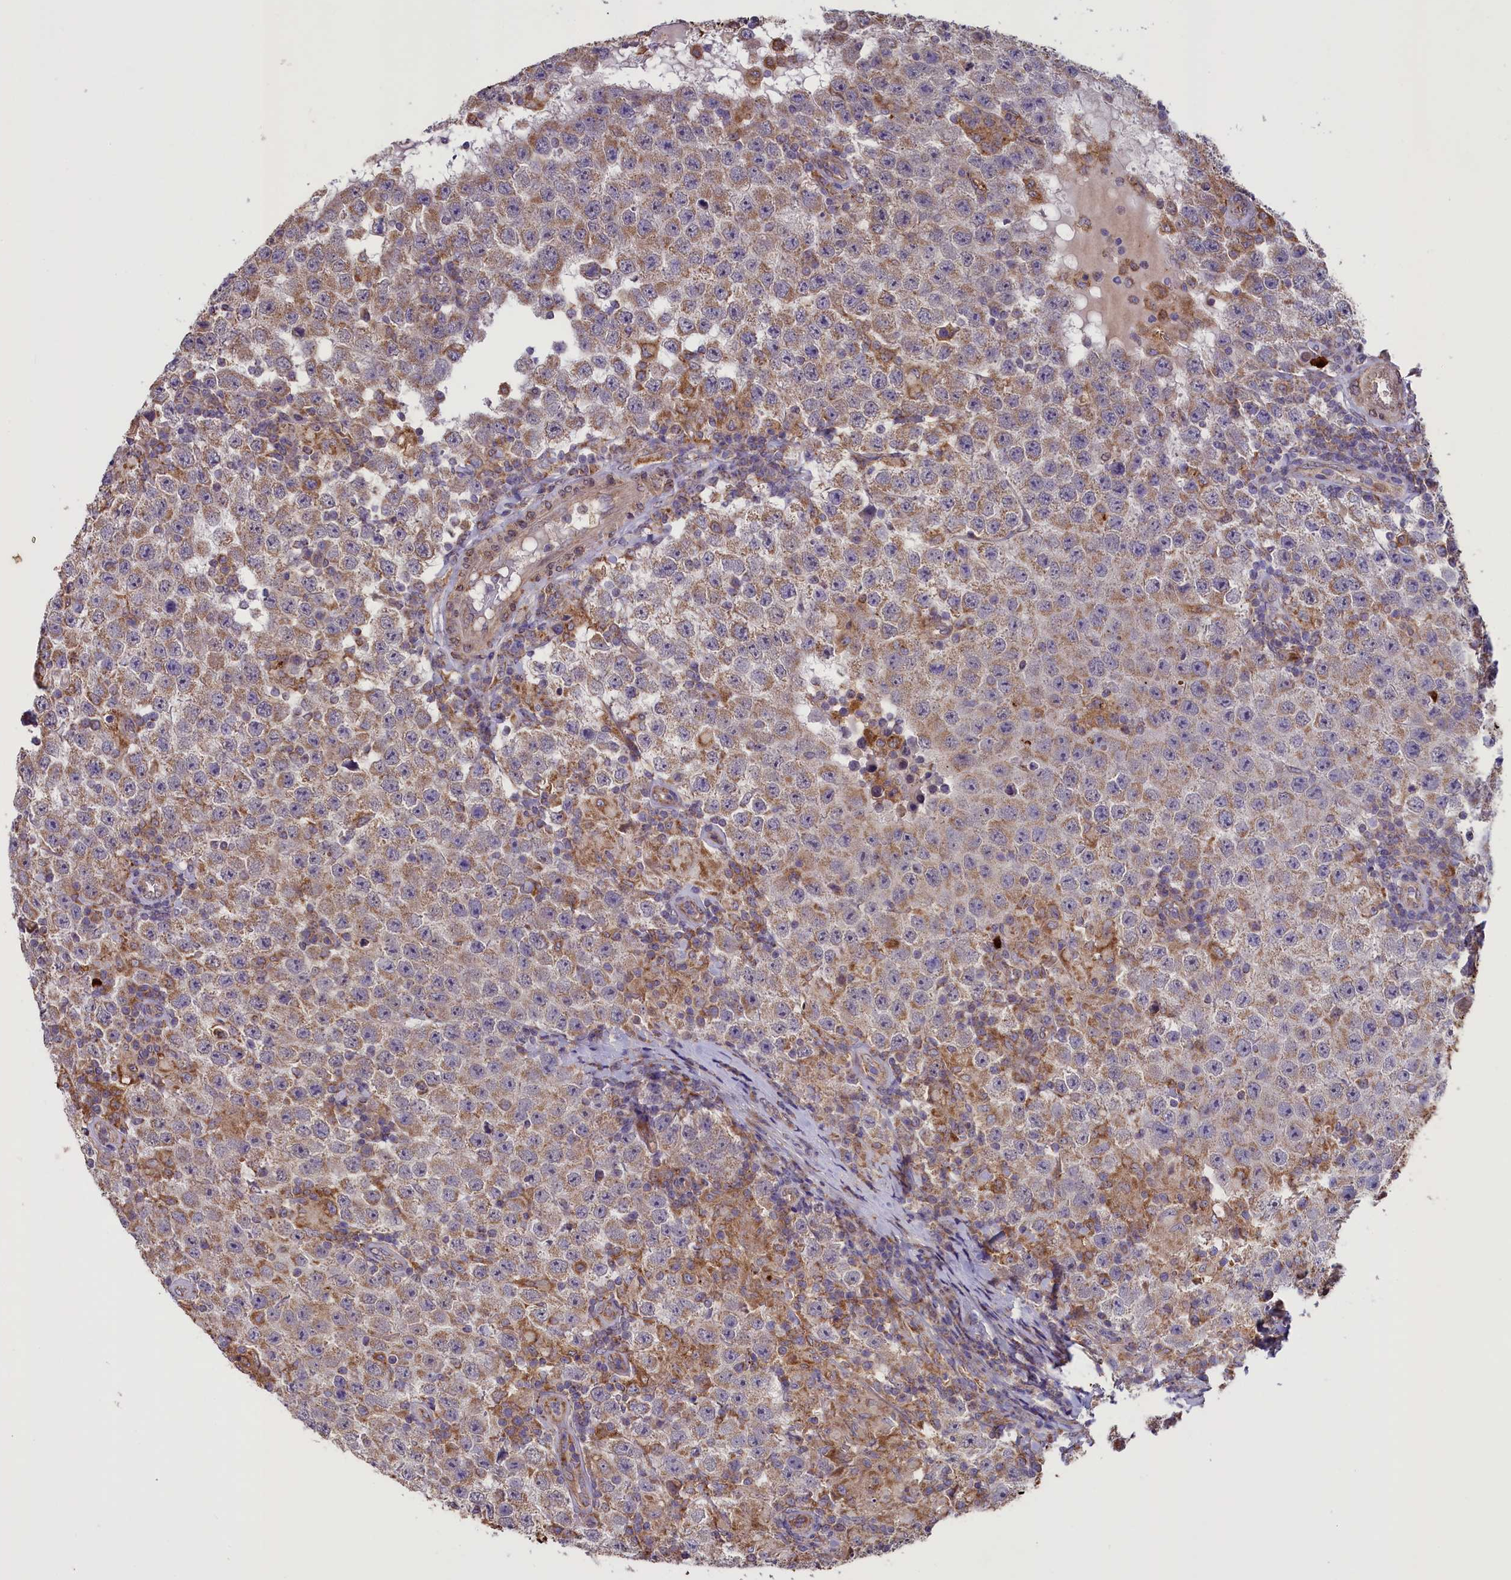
{"staining": {"intensity": "moderate", "quantity": "<25%", "location": "cytoplasmic/membranous"}, "tissue": "testis cancer", "cell_type": "Tumor cells", "image_type": "cancer", "snomed": [{"axis": "morphology", "description": "Normal tissue, NOS"}, {"axis": "morphology", "description": "Urothelial carcinoma, High grade"}, {"axis": "morphology", "description": "Seminoma, NOS"}, {"axis": "morphology", "description": "Carcinoma, Embryonal, NOS"}, {"axis": "topography", "description": "Urinary bladder"}, {"axis": "topography", "description": "Testis"}], "caption": "Tumor cells show moderate cytoplasmic/membranous staining in approximately <25% of cells in seminoma (testis).", "gene": "ACAD8", "patient": {"sex": "male", "age": 41}}